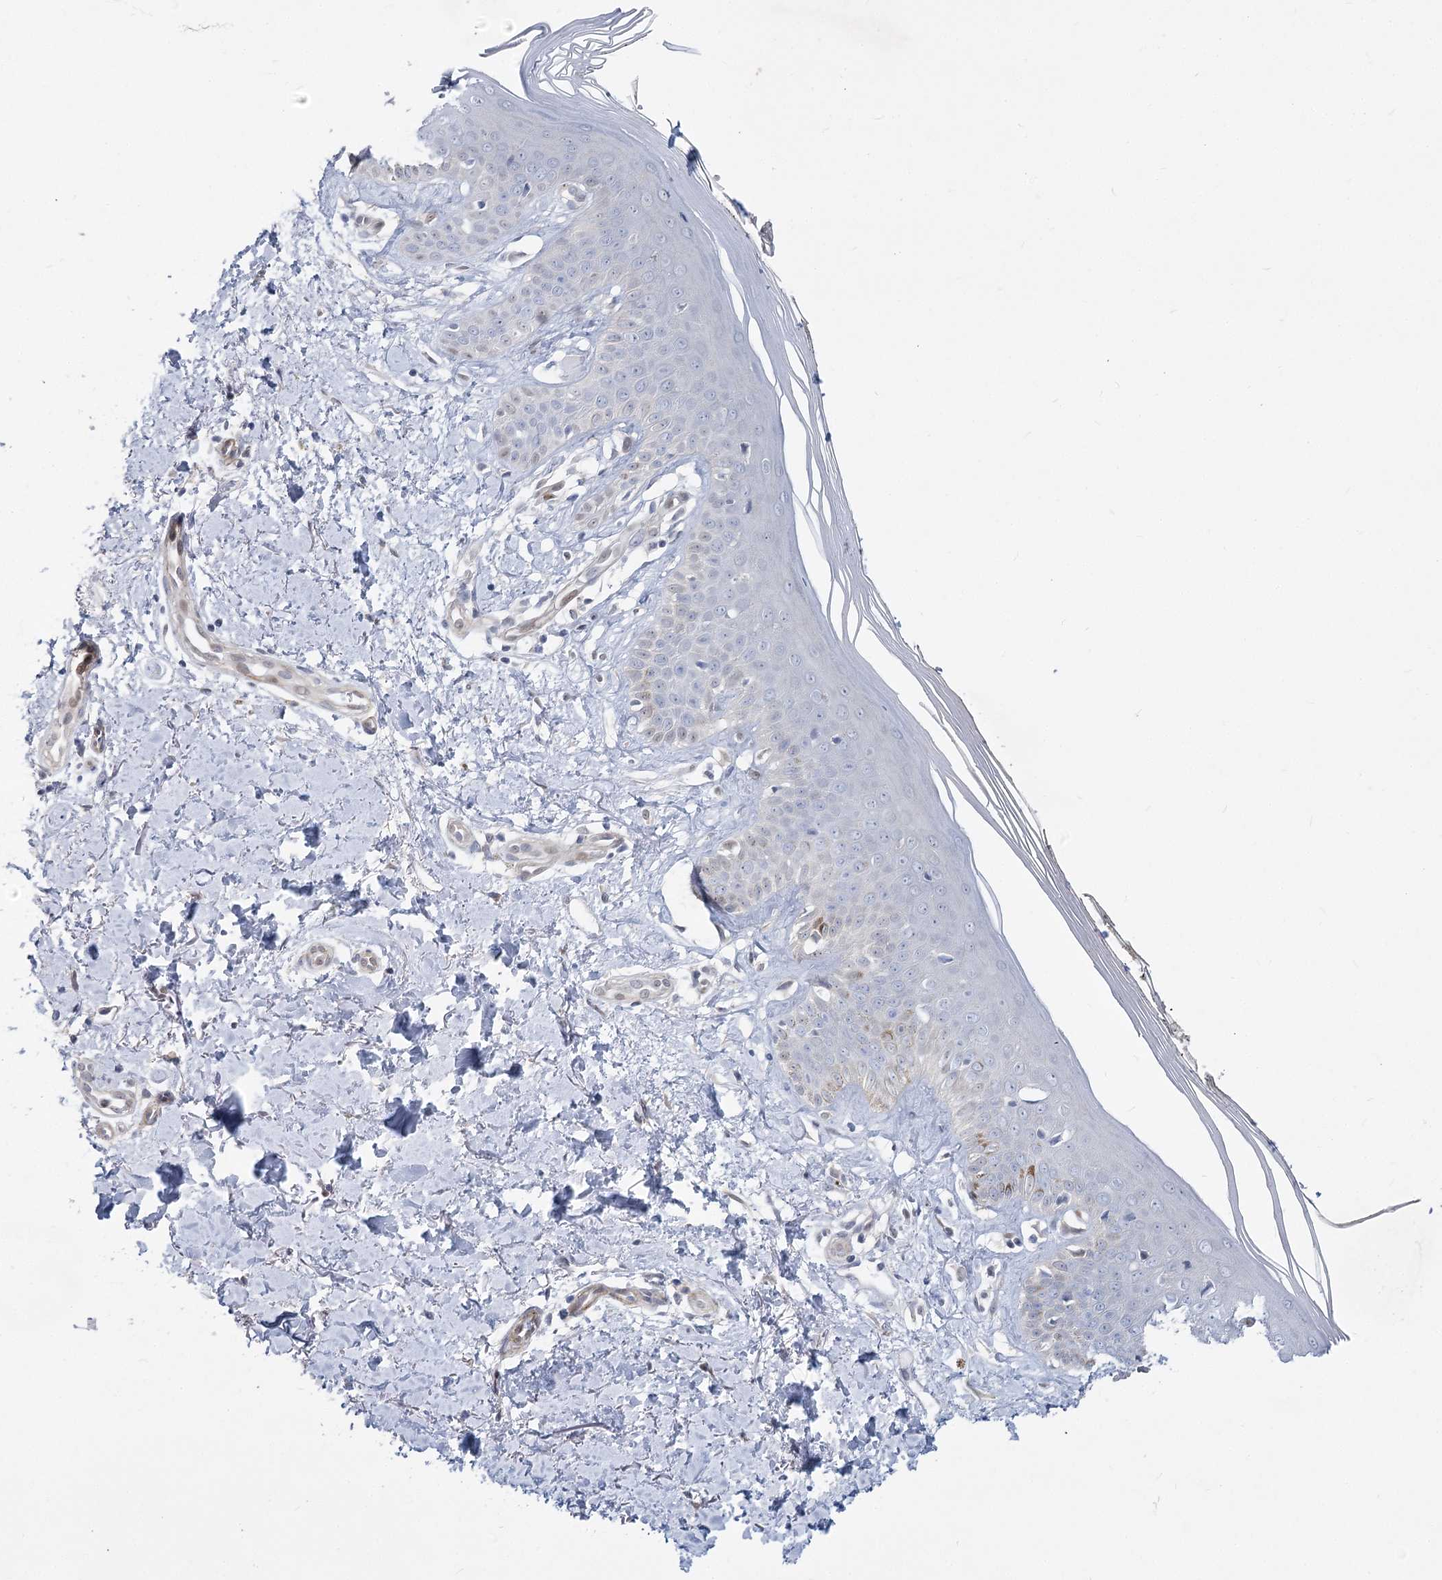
{"staining": {"intensity": "negative", "quantity": "none", "location": "none"}, "tissue": "skin", "cell_type": "Fibroblasts", "image_type": "normal", "snomed": [{"axis": "morphology", "description": "Normal tissue, NOS"}, {"axis": "topography", "description": "Skin"}], "caption": "Photomicrograph shows no protein positivity in fibroblasts of unremarkable skin.", "gene": "ARSI", "patient": {"sex": "female", "age": 64}}